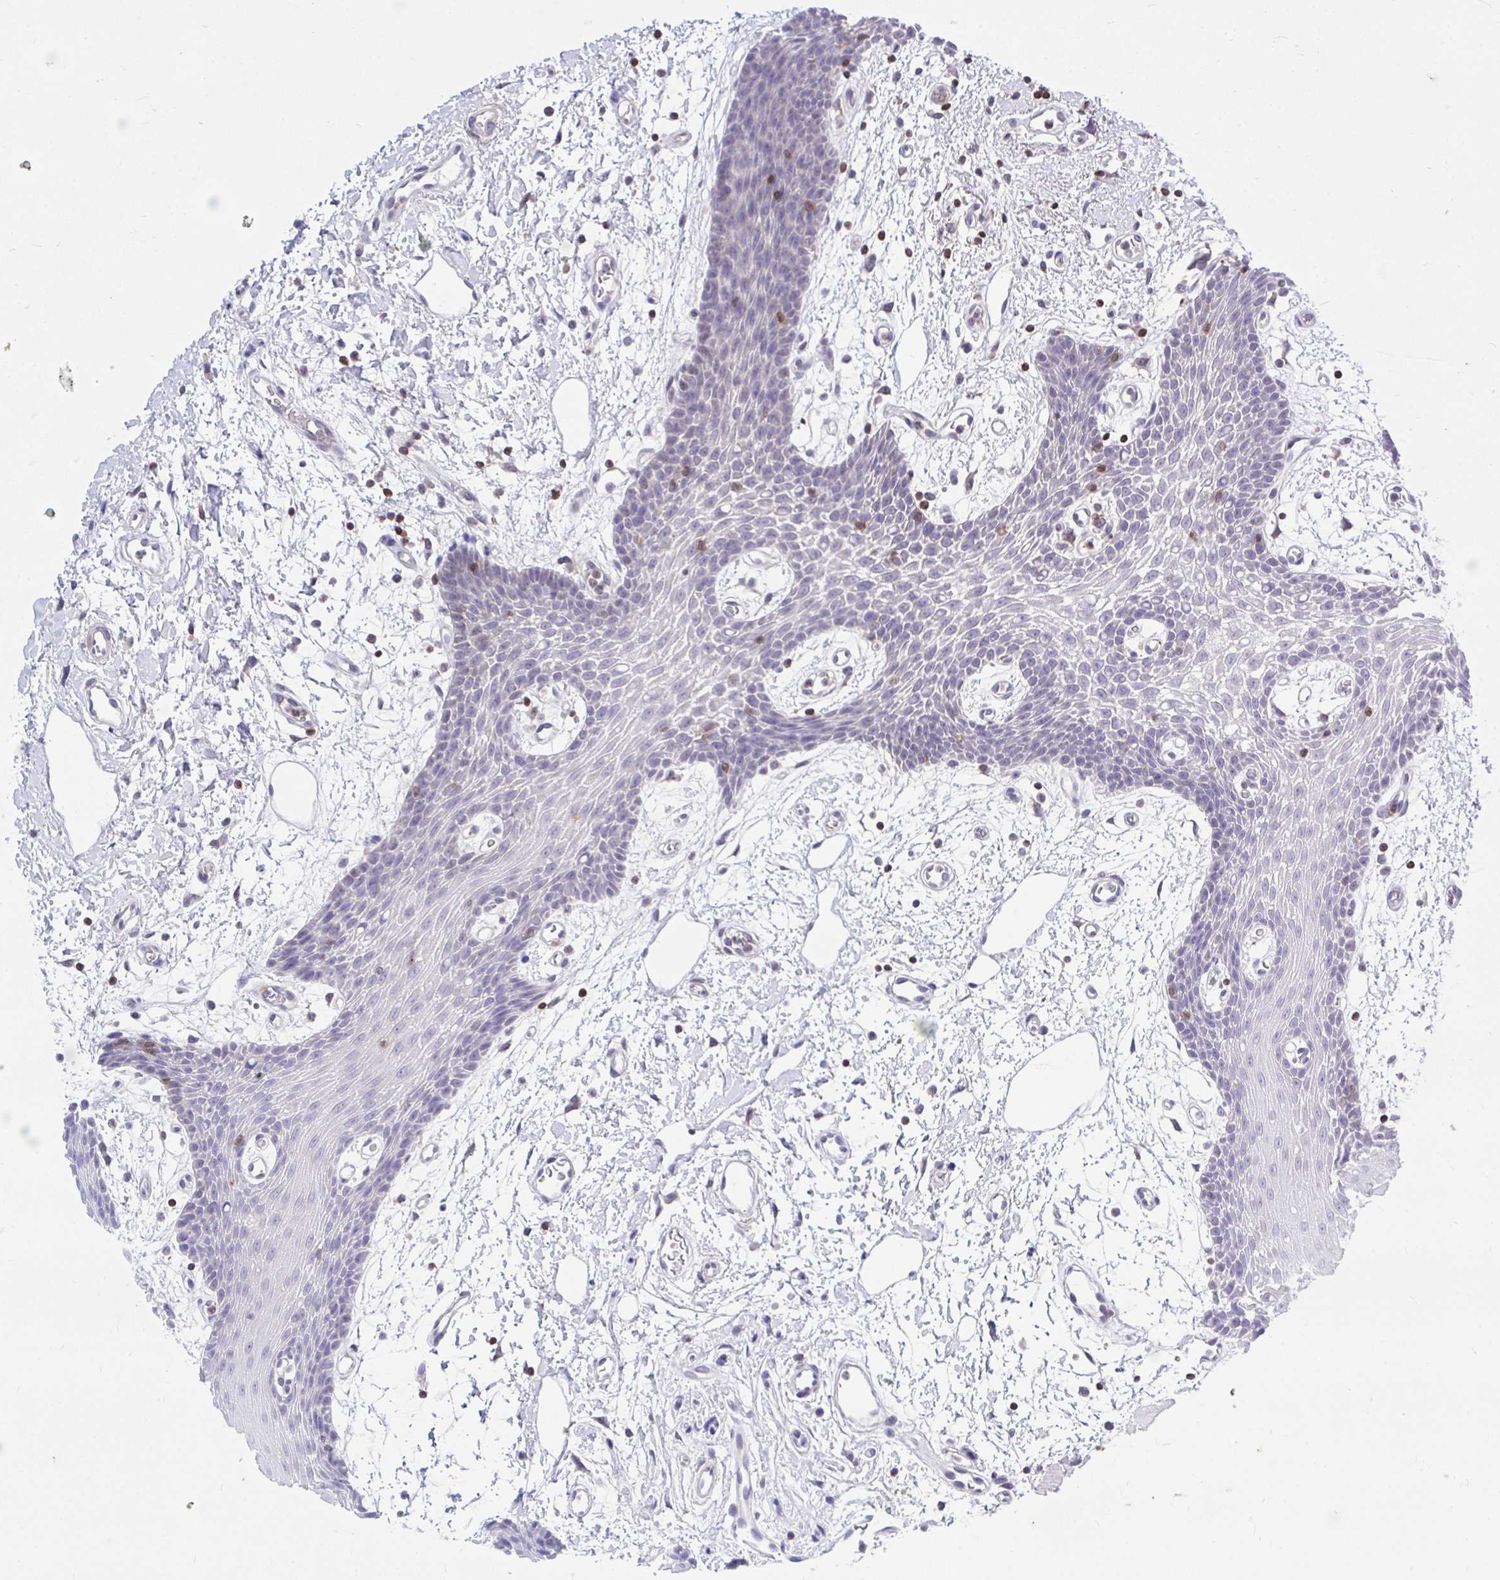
{"staining": {"intensity": "weak", "quantity": "<25%", "location": "nuclear"}, "tissue": "oral mucosa", "cell_type": "Squamous epithelial cells", "image_type": "normal", "snomed": [{"axis": "morphology", "description": "Normal tissue, NOS"}, {"axis": "topography", "description": "Oral tissue"}], "caption": "Immunohistochemical staining of normal oral mucosa reveals no significant positivity in squamous epithelial cells. (IHC, brightfield microscopy, high magnification).", "gene": "CXCL8", "patient": {"sex": "female", "age": 59}}